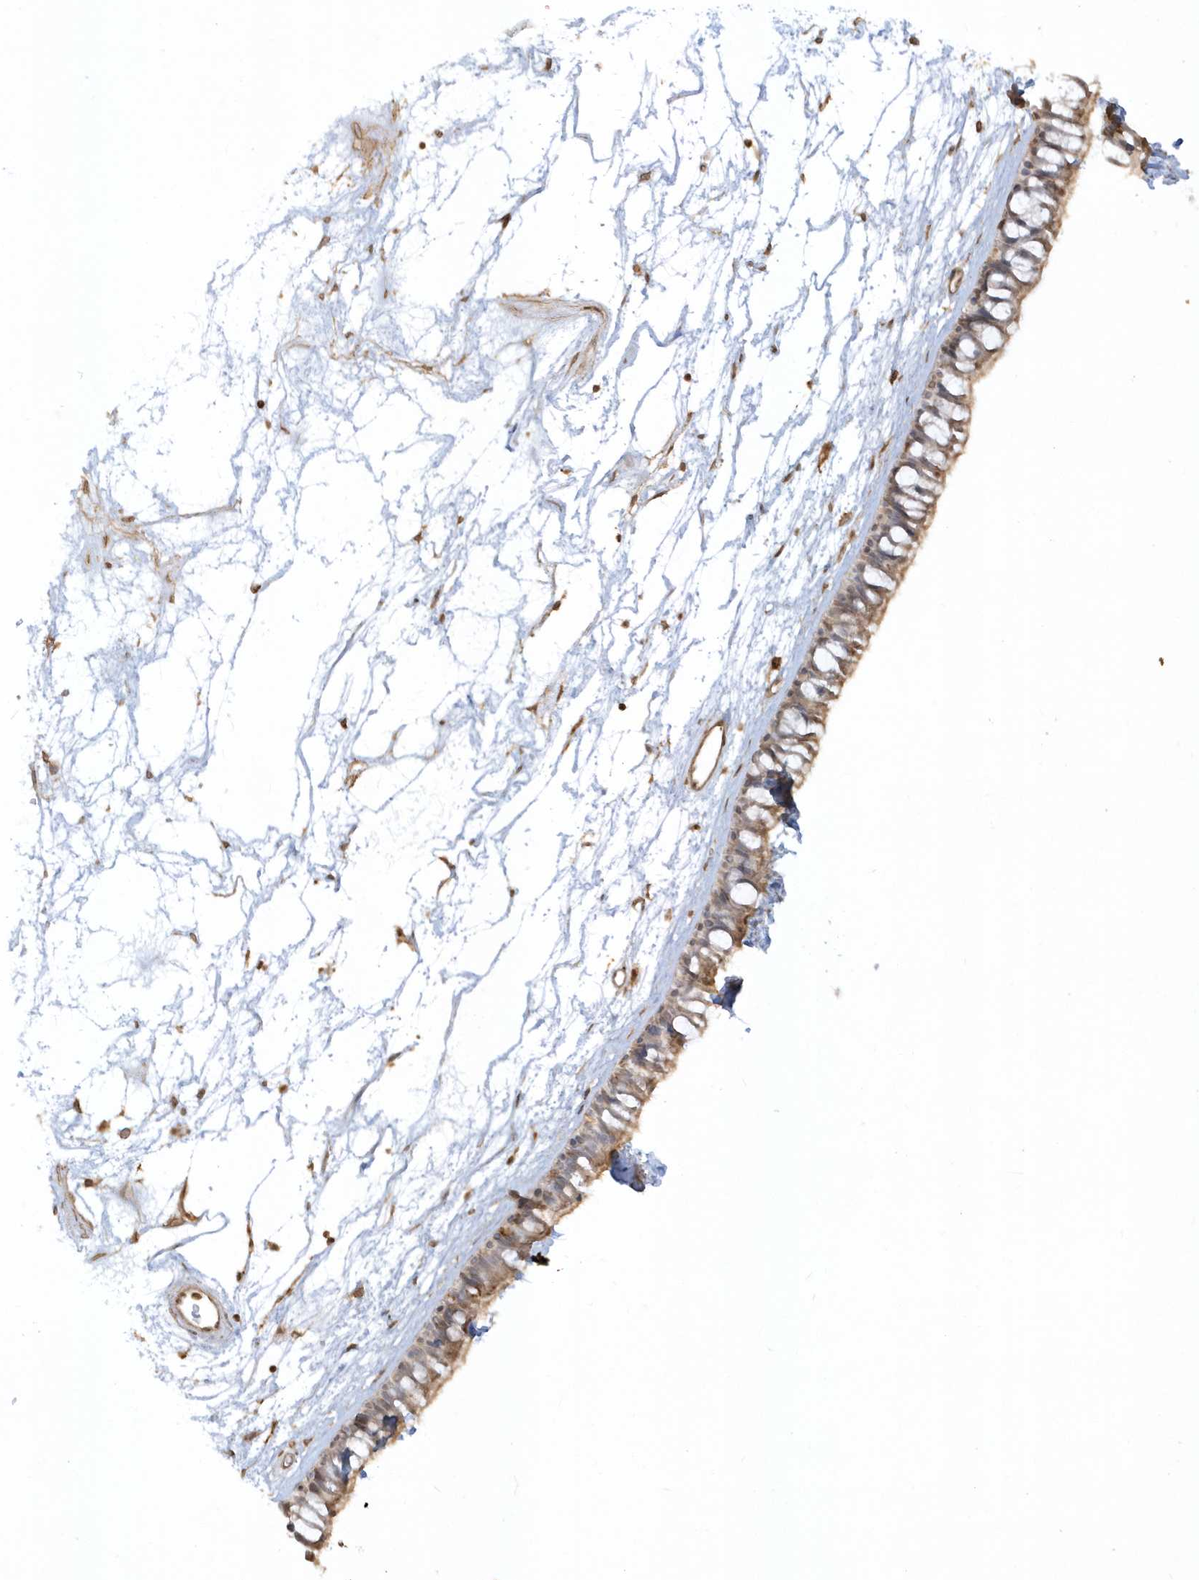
{"staining": {"intensity": "moderate", "quantity": "<25%", "location": "cytoplasmic/membranous"}, "tissue": "nasopharynx", "cell_type": "Respiratory epithelial cells", "image_type": "normal", "snomed": [{"axis": "morphology", "description": "Normal tissue, NOS"}, {"axis": "topography", "description": "Nasopharynx"}], "caption": "DAB (3,3'-diaminobenzidine) immunohistochemical staining of normal human nasopharynx exhibits moderate cytoplasmic/membranous protein expression in approximately <25% of respiratory epithelial cells.", "gene": "BSN", "patient": {"sex": "male", "age": 64}}